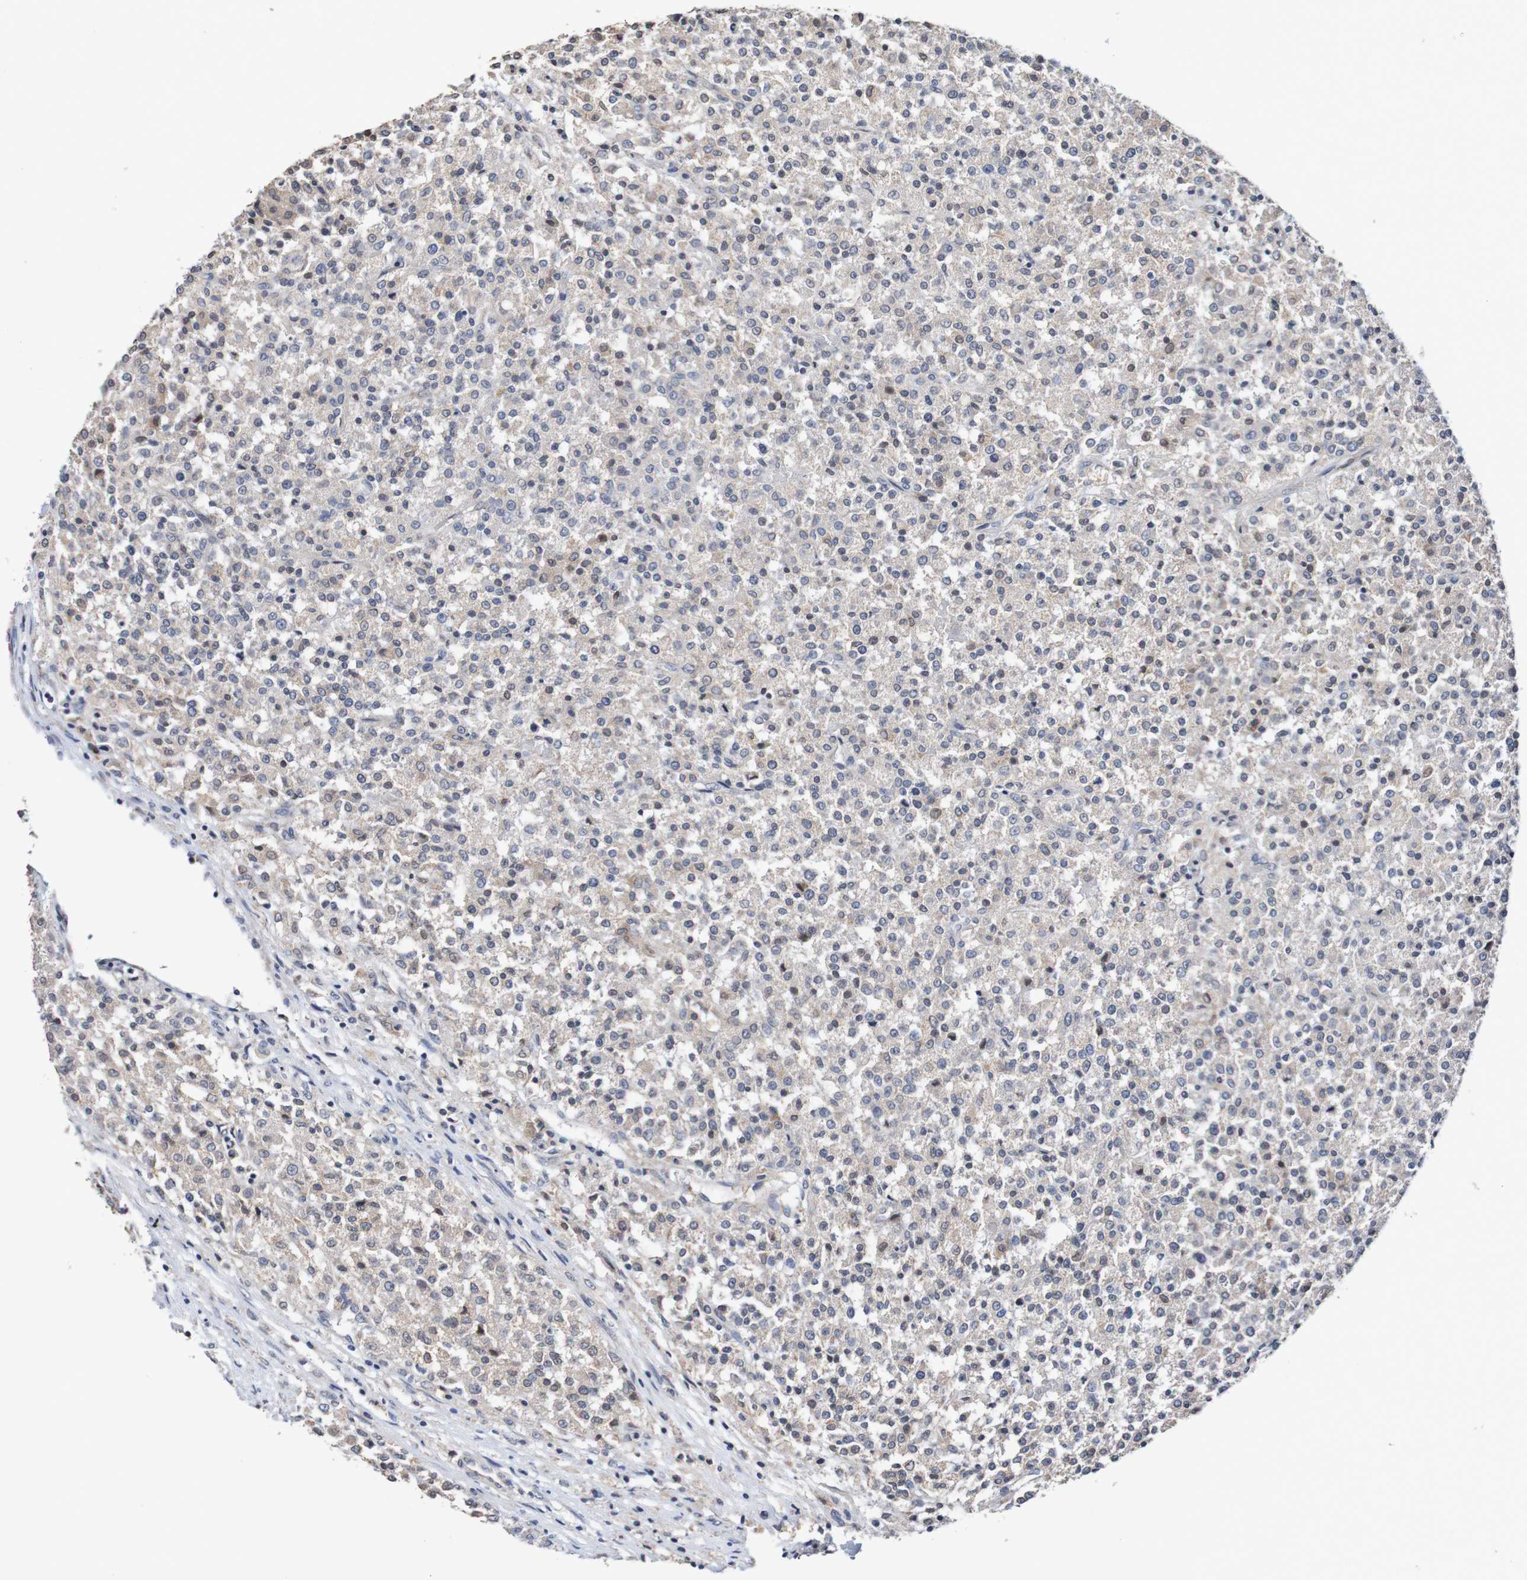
{"staining": {"intensity": "negative", "quantity": "none", "location": "none"}, "tissue": "testis cancer", "cell_type": "Tumor cells", "image_type": "cancer", "snomed": [{"axis": "morphology", "description": "Seminoma, NOS"}, {"axis": "topography", "description": "Testis"}], "caption": "This micrograph is of testis cancer stained with immunohistochemistry (IHC) to label a protein in brown with the nuclei are counter-stained blue. There is no expression in tumor cells.", "gene": "FIBP", "patient": {"sex": "male", "age": 59}}